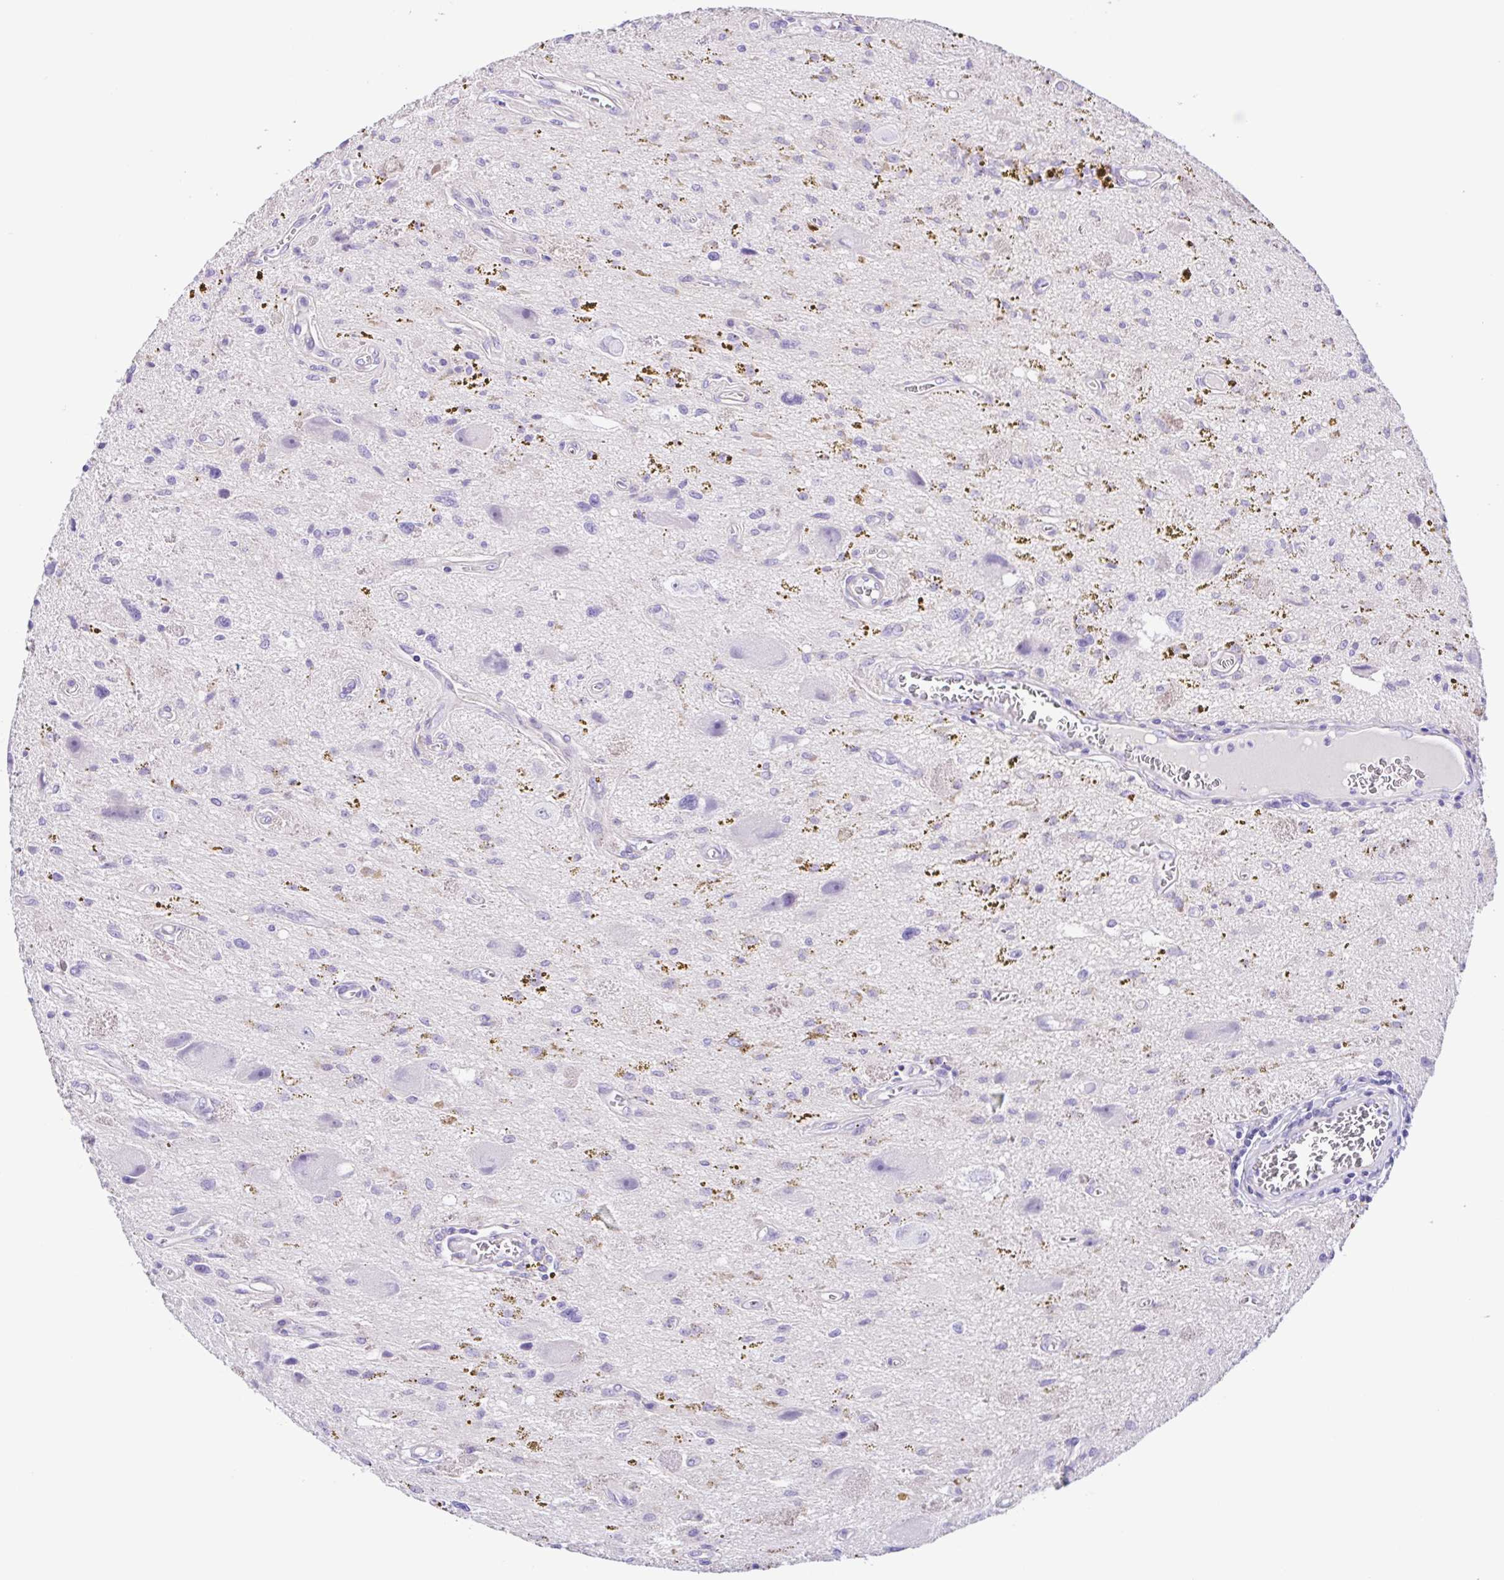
{"staining": {"intensity": "negative", "quantity": "none", "location": "none"}, "tissue": "glioma", "cell_type": "Tumor cells", "image_type": "cancer", "snomed": [{"axis": "morphology", "description": "Glioma, malignant, Low grade"}, {"axis": "topography", "description": "Cerebellum"}], "caption": "DAB (3,3'-diaminobenzidine) immunohistochemical staining of human malignant glioma (low-grade) displays no significant expression in tumor cells. (DAB immunohistochemistry (IHC), high magnification).", "gene": "ISM2", "patient": {"sex": "female", "age": 14}}